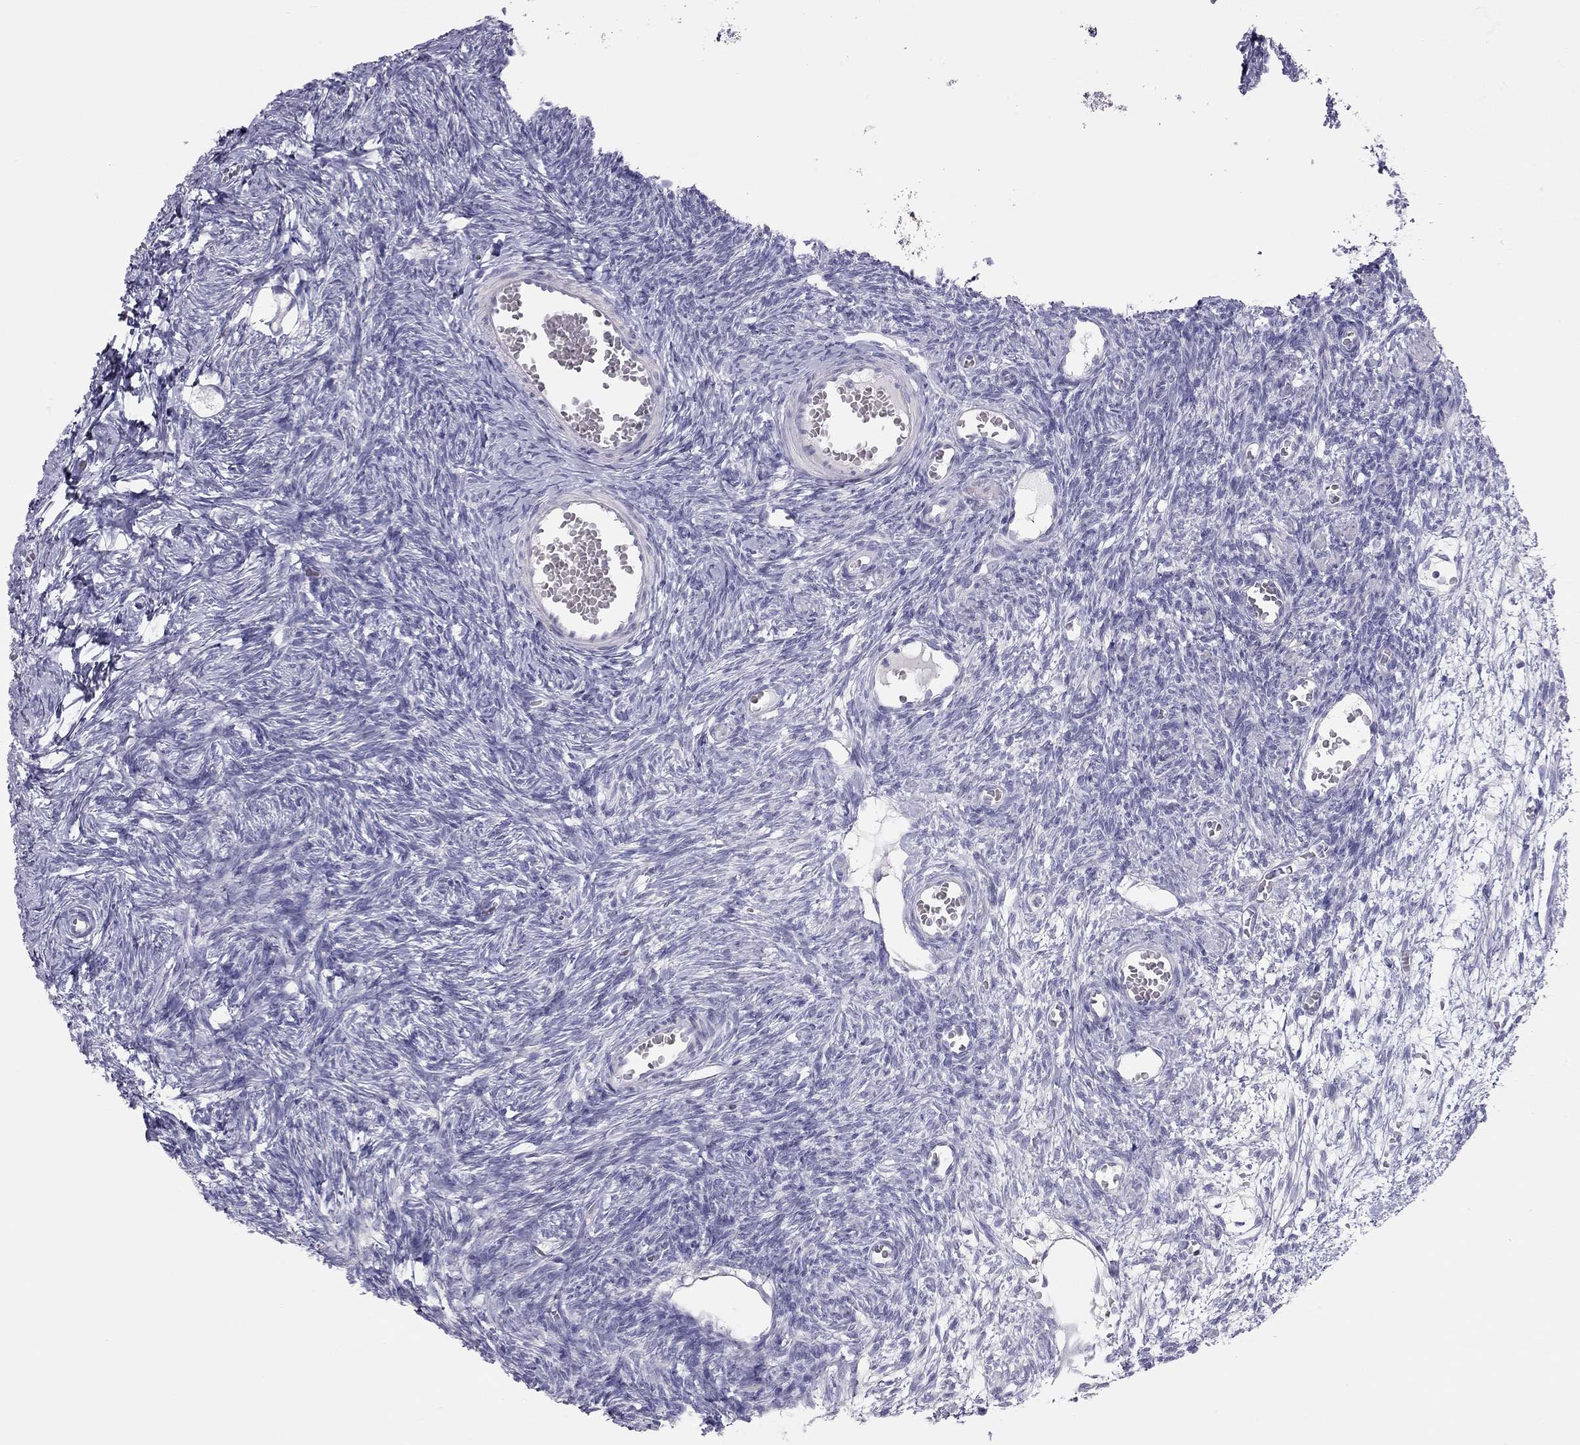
{"staining": {"intensity": "negative", "quantity": "none", "location": "none"}, "tissue": "ovary", "cell_type": "Follicle cells", "image_type": "normal", "snomed": [{"axis": "morphology", "description": "Normal tissue, NOS"}, {"axis": "topography", "description": "Ovary"}], "caption": "Immunohistochemistry (IHC) photomicrograph of normal human ovary stained for a protein (brown), which shows no staining in follicle cells. (Immunohistochemistry, brightfield microscopy, high magnification).", "gene": "SPATA12", "patient": {"sex": "female", "age": 27}}